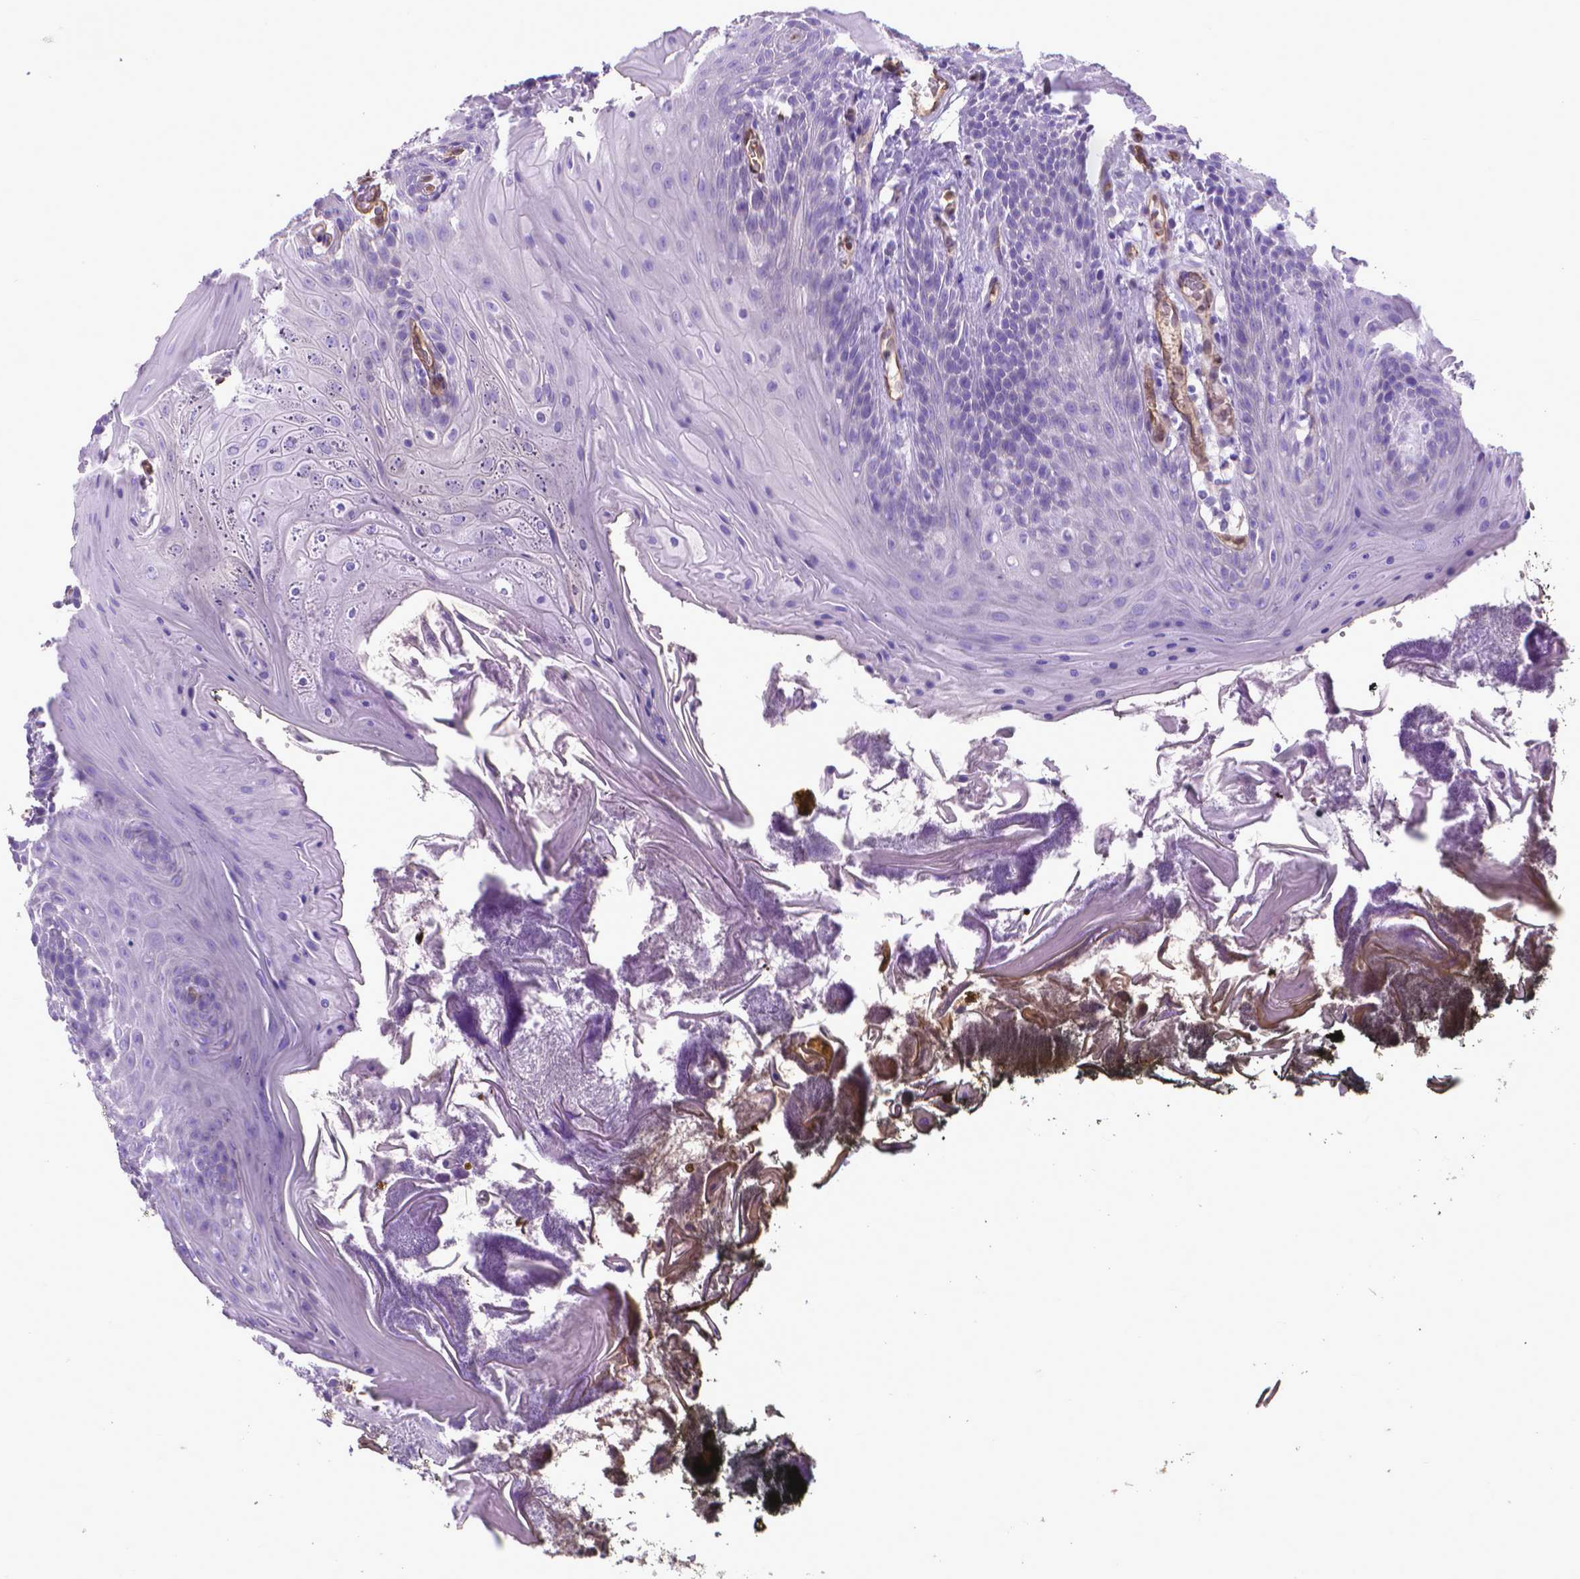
{"staining": {"intensity": "negative", "quantity": "none", "location": "none"}, "tissue": "oral mucosa", "cell_type": "Squamous epithelial cells", "image_type": "normal", "snomed": [{"axis": "morphology", "description": "Normal tissue, NOS"}, {"axis": "topography", "description": "Oral tissue"}], "caption": "An immunohistochemistry image of unremarkable oral mucosa is shown. There is no staining in squamous epithelial cells of oral mucosa. (DAB (3,3'-diaminobenzidine) IHC, high magnification).", "gene": "CLIC4", "patient": {"sex": "male", "age": 9}}